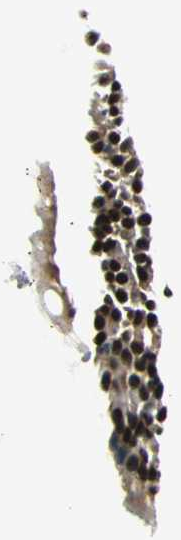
{"staining": {"intensity": "strong", "quantity": ">75%", "location": "cytoplasmic/membranous,nuclear"}, "tissue": "nasopharynx", "cell_type": "Respiratory epithelial cells", "image_type": "normal", "snomed": [{"axis": "morphology", "description": "Normal tissue, NOS"}, {"axis": "topography", "description": "Nasopharynx"}], "caption": "An IHC histopathology image of benign tissue is shown. Protein staining in brown highlights strong cytoplasmic/membranous,nuclear positivity in nasopharynx within respiratory epithelial cells. The staining was performed using DAB to visualize the protein expression in brown, while the nuclei were stained in blue with hematoxylin (Magnification: 20x).", "gene": "DAXX", "patient": {"sex": "female", "age": 54}}